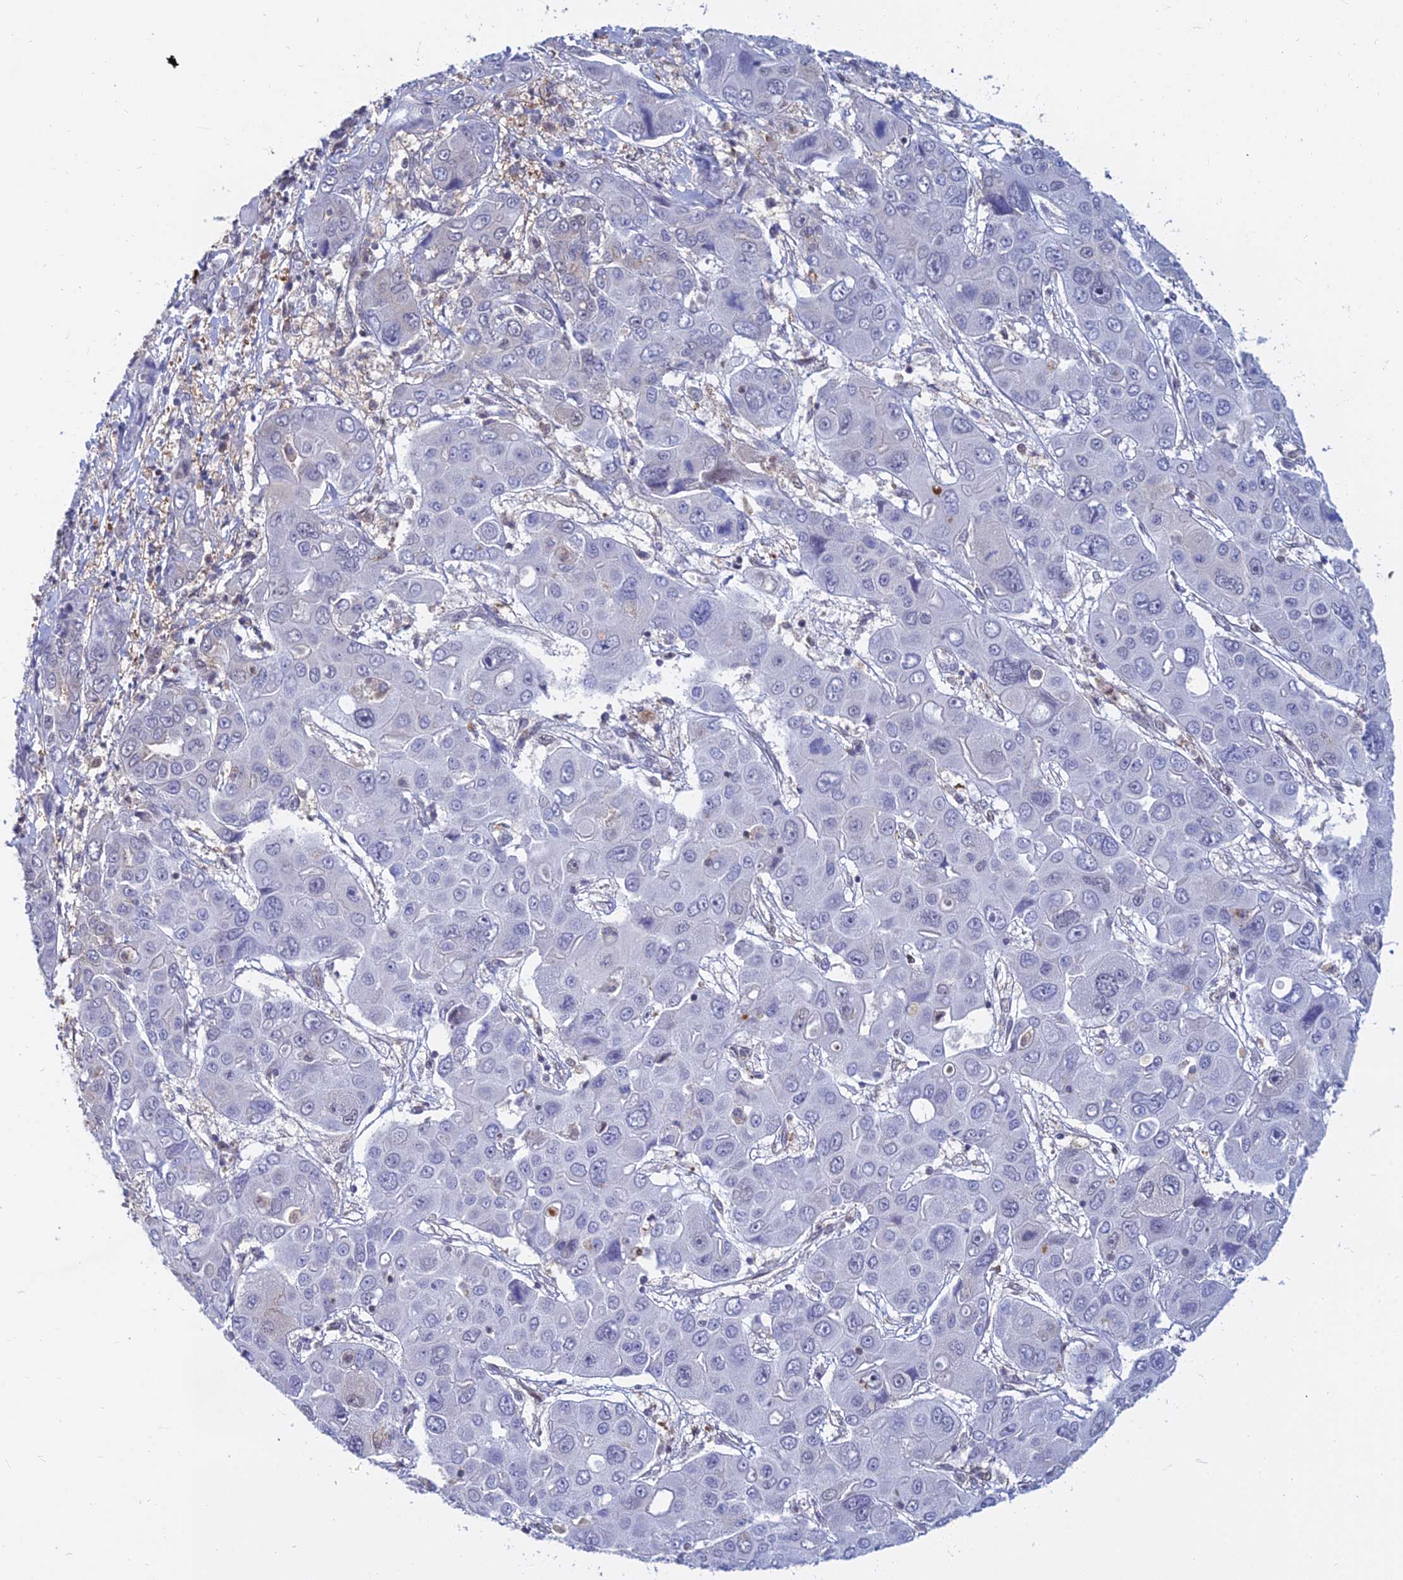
{"staining": {"intensity": "negative", "quantity": "none", "location": "none"}, "tissue": "liver cancer", "cell_type": "Tumor cells", "image_type": "cancer", "snomed": [{"axis": "morphology", "description": "Cholangiocarcinoma"}, {"axis": "topography", "description": "Liver"}], "caption": "Cholangiocarcinoma (liver) was stained to show a protein in brown. There is no significant staining in tumor cells.", "gene": "B3GALT4", "patient": {"sex": "male", "age": 67}}